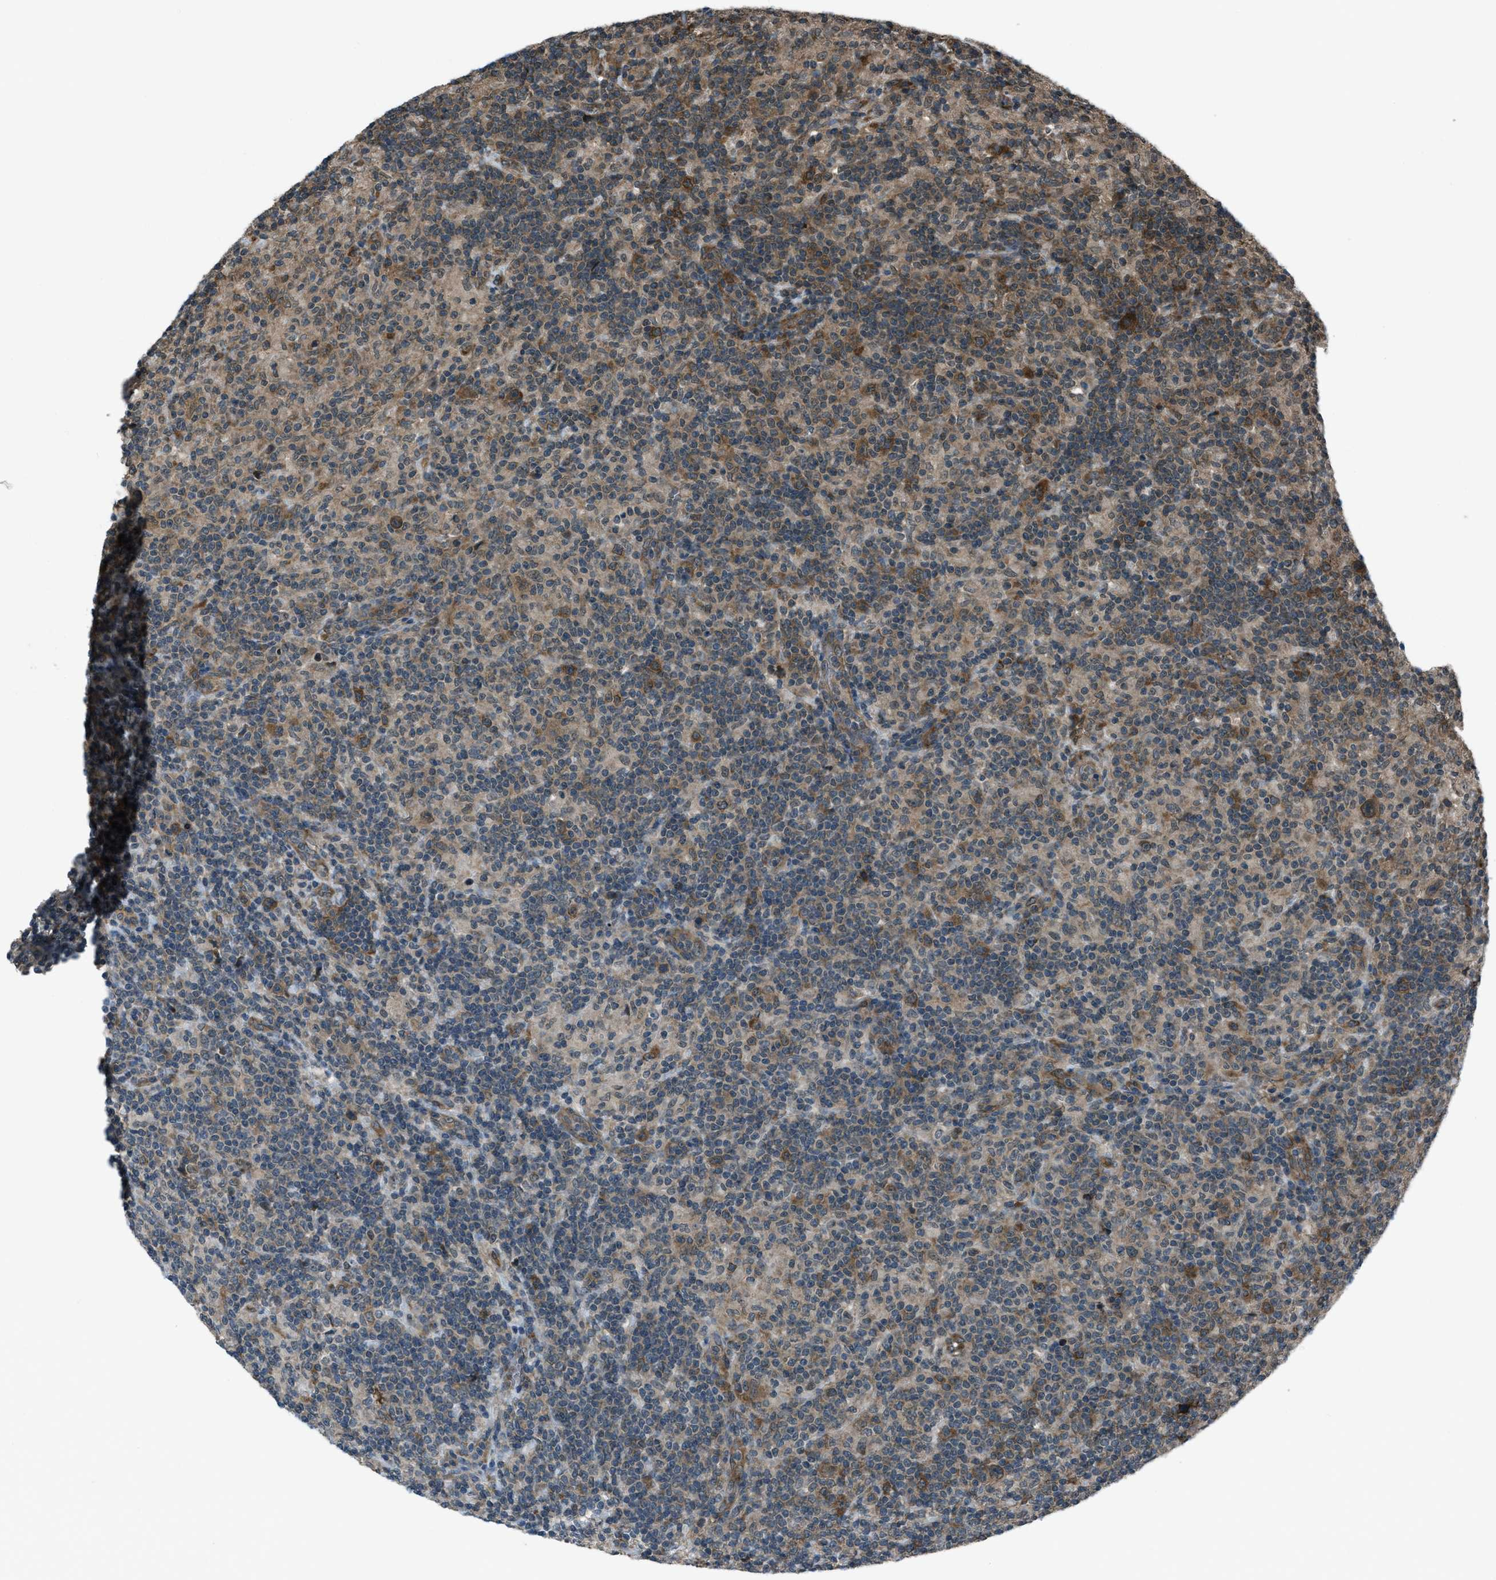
{"staining": {"intensity": "moderate", "quantity": "25%-75%", "location": "cytoplasmic/membranous"}, "tissue": "lymphoma", "cell_type": "Tumor cells", "image_type": "cancer", "snomed": [{"axis": "morphology", "description": "Hodgkin's disease, NOS"}, {"axis": "topography", "description": "Lymph node"}], "caption": "Lymphoma tissue shows moderate cytoplasmic/membranous expression in about 25%-75% of tumor cells, visualized by immunohistochemistry. Using DAB (brown) and hematoxylin (blue) stains, captured at high magnification using brightfield microscopy.", "gene": "ASAP2", "patient": {"sex": "male", "age": 70}}